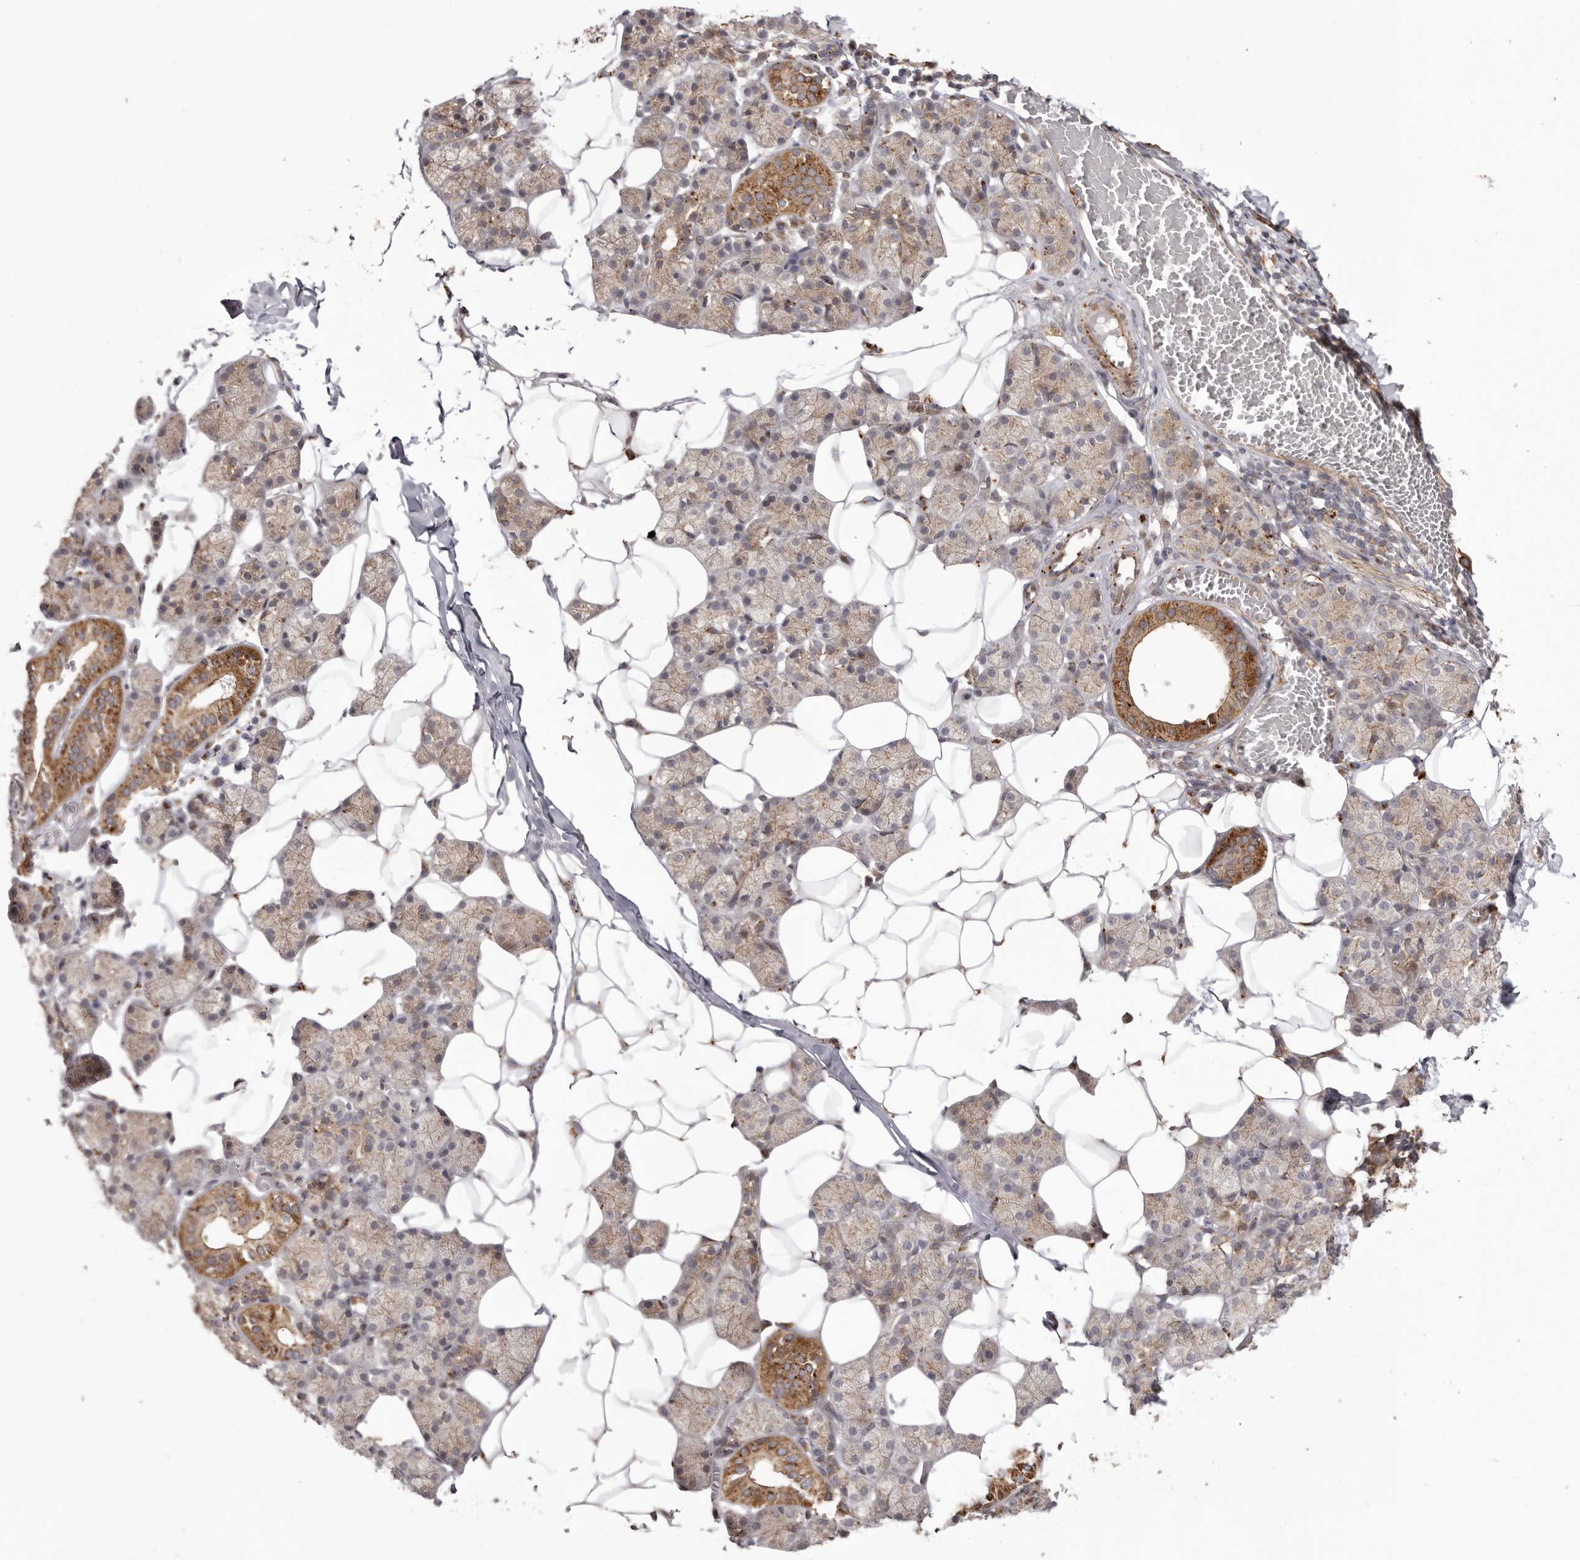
{"staining": {"intensity": "strong", "quantity": "25%-75%", "location": "cytoplasmic/membranous"}, "tissue": "salivary gland", "cell_type": "Glandular cells", "image_type": "normal", "snomed": [{"axis": "morphology", "description": "Normal tissue, NOS"}, {"axis": "topography", "description": "Salivary gland"}], "caption": "Immunohistochemical staining of benign human salivary gland demonstrates high levels of strong cytoplasmic/membranous expression in approximately 25%-75% of glandular cells. The protein of interest is stained brown, and the nuclei are stained in blue (DAB IHC with brightfield microscopy, high magnification).", "gene": "NUP43", "patient": {"sex": "female", "age": 33}}